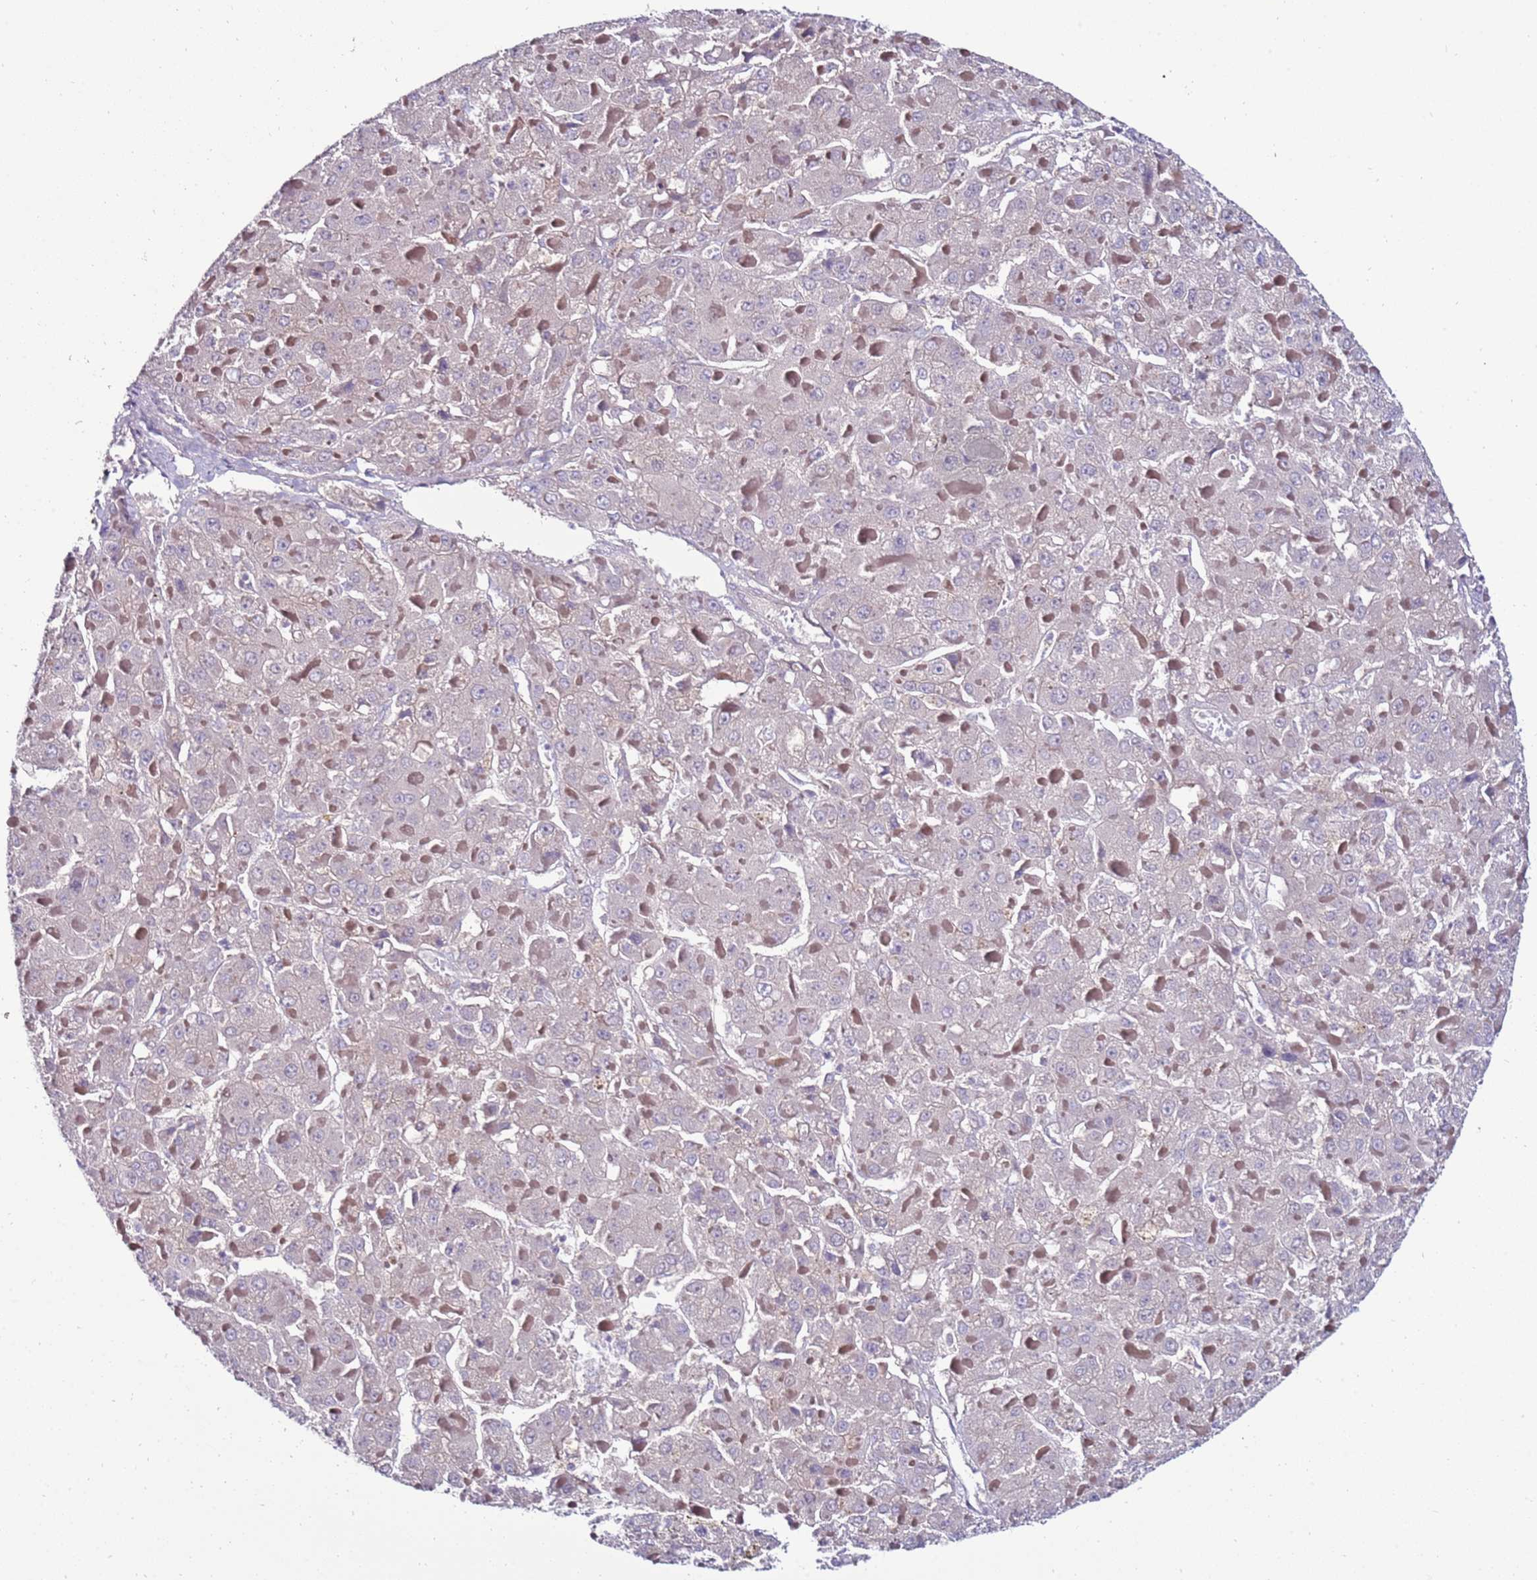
{"staining": {"intensity": "negative", "quantity": "none", "location": "none"}, "tissue": "liver cancer", "cell_type": "Tumor cells", "image_type": "cancer", "snomed": [{"axis": "morphology", "description": "Carcinoma, Hepatocellular, NOS"}, {"axis": "topography", "description": "Liver"}], "caption": "Histopathology image shows no significant protein expression in tumor cells of hepatocellular carcinoma (liver).", "gene": "GPN3", "patient": {"sex": "female", "age": 73}}